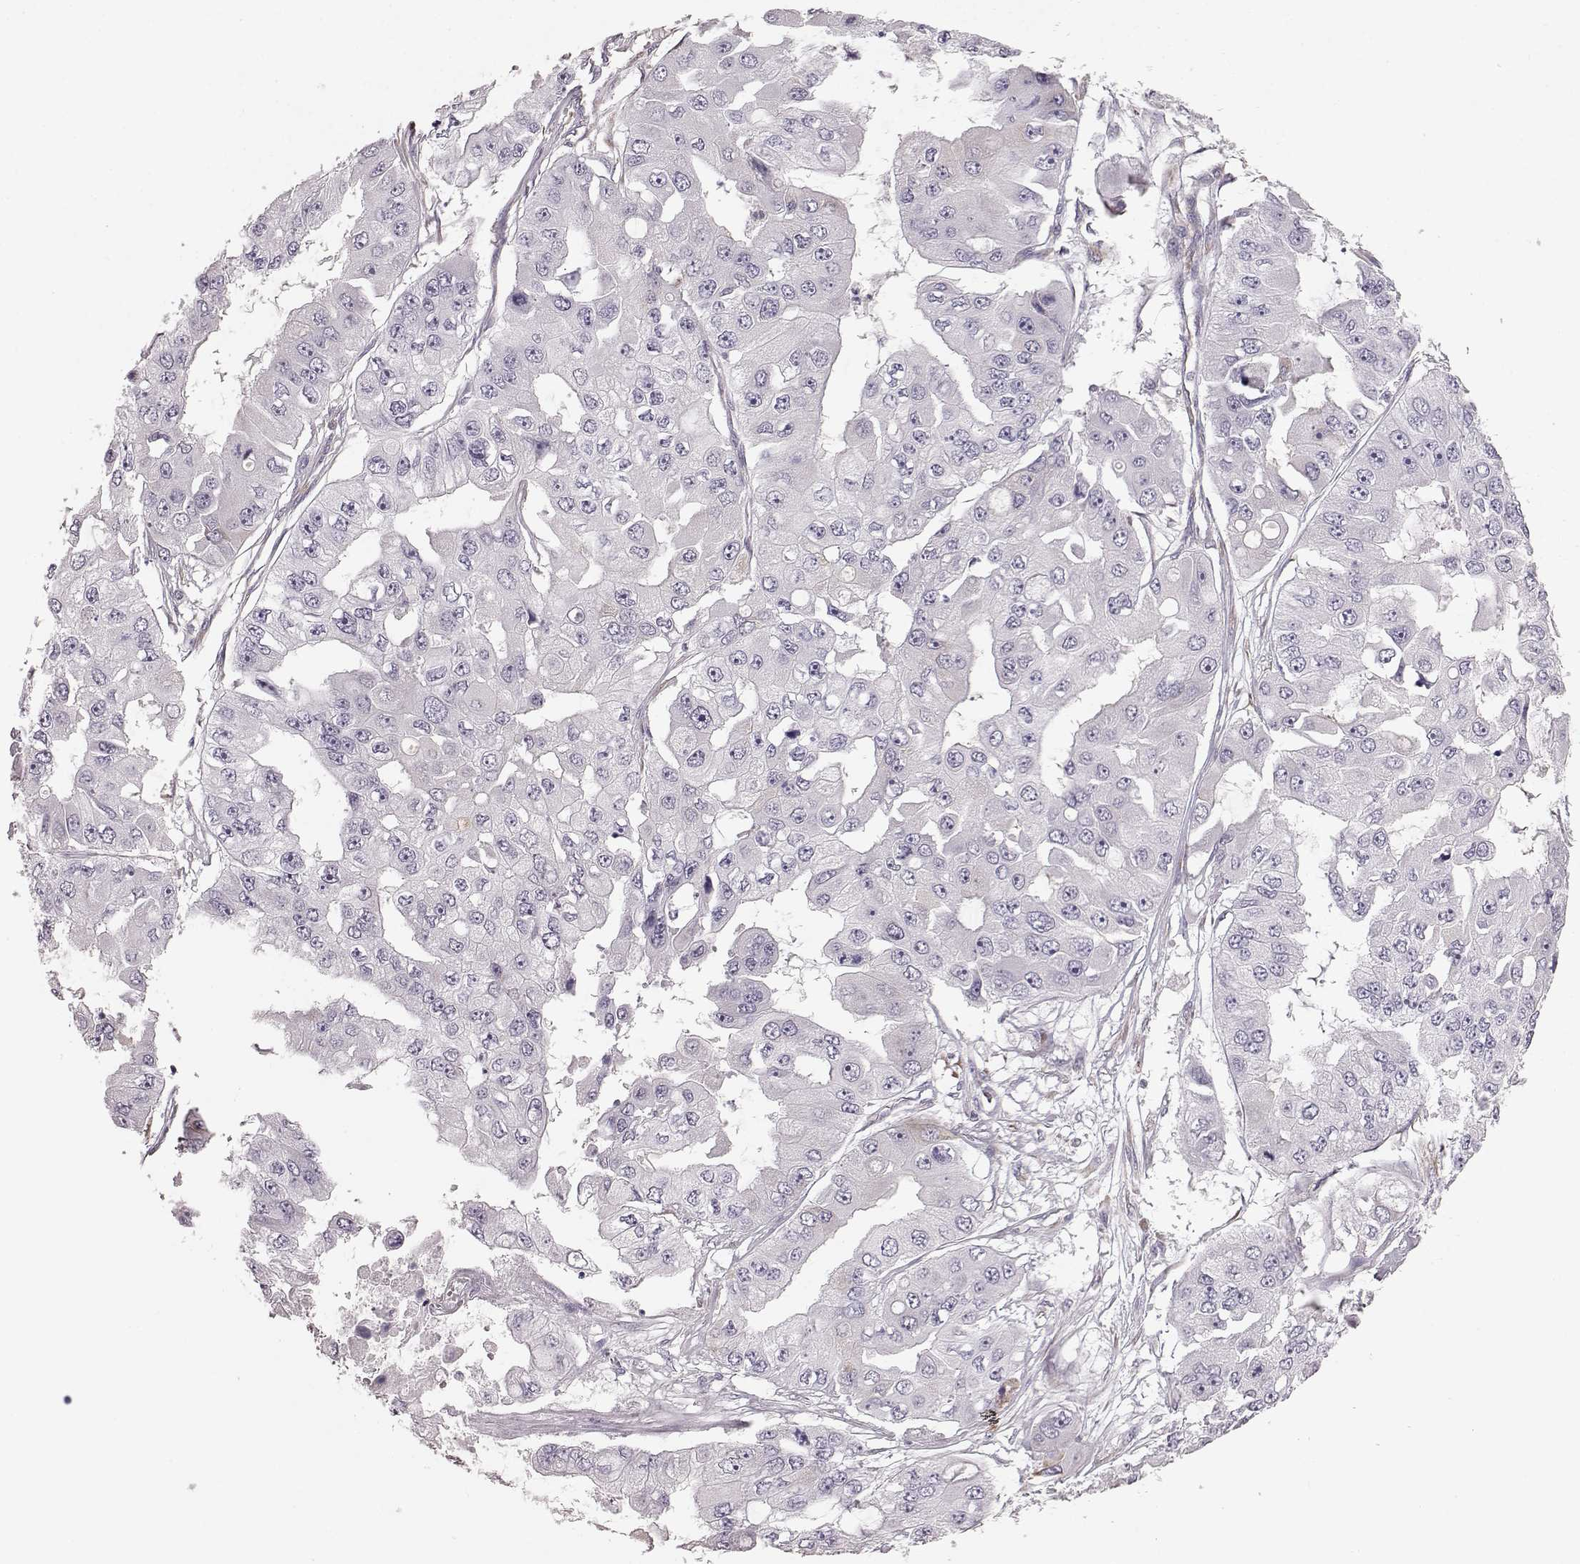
{"staining": {"intensity": "moderate", "quantity": "<25%", "location": "cytoplasmic/membranous"}, "tissue": "ovarian cancer", "cell_type": "Tumor cells", "image_type": "cancer", "snomed": [{"axis": "morphology", "description": "Cystadenocarcinoma, serous, NOS"}, {"axis": "topography", "description": "Ovary"}], "caption": "Immunohistochemical staining of serous cystadenocarcinoma (ovarian) displays low levels of moderate cytoplasmic/membranous protein expression in approximately <25% of tumor cells.", "gene": "ELOVL5", "patient": {"sex": "female", "age": 56}}